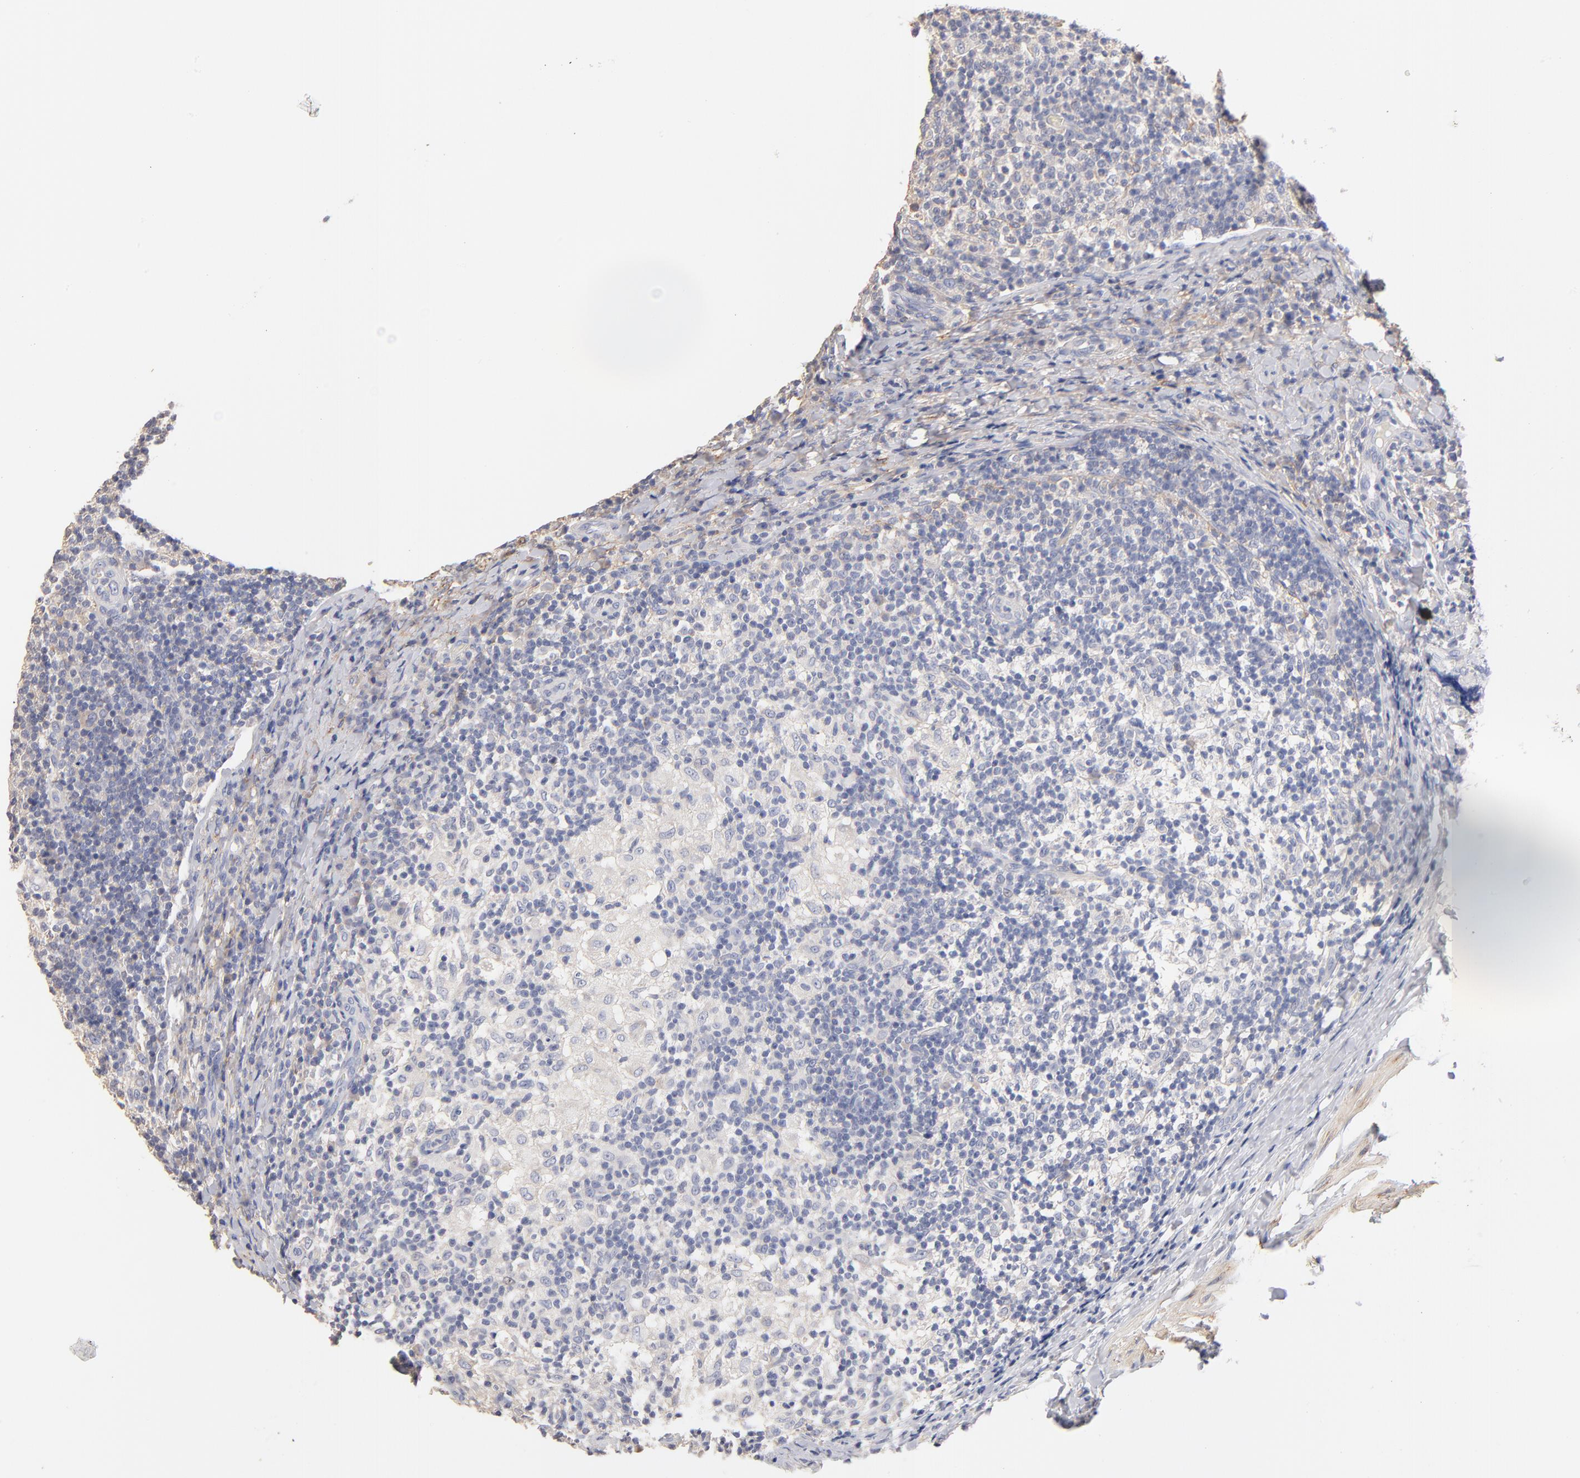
{"staining": {"intensity": "negative", "quantity": "none", "location": "none"}, "tissue": "lymph node", "cell_type": "Germinal center cells", "image_type": "normal", "snomed": [{"axis": "morphology", "description": "Normal tissue, NOS"}, {"axis": "morphology", "description": "Inflammation, NOS"}, {"axis": "topography", "description": "Lymph node"}], "caption": "High power microscopy micrograph of an immunohistochemistry histopathology image of normal lymph node, revealing no significant positivity in germinal center cells.", "gene": "ITGA8", "patient": {"sex": "male", "age": 46}}